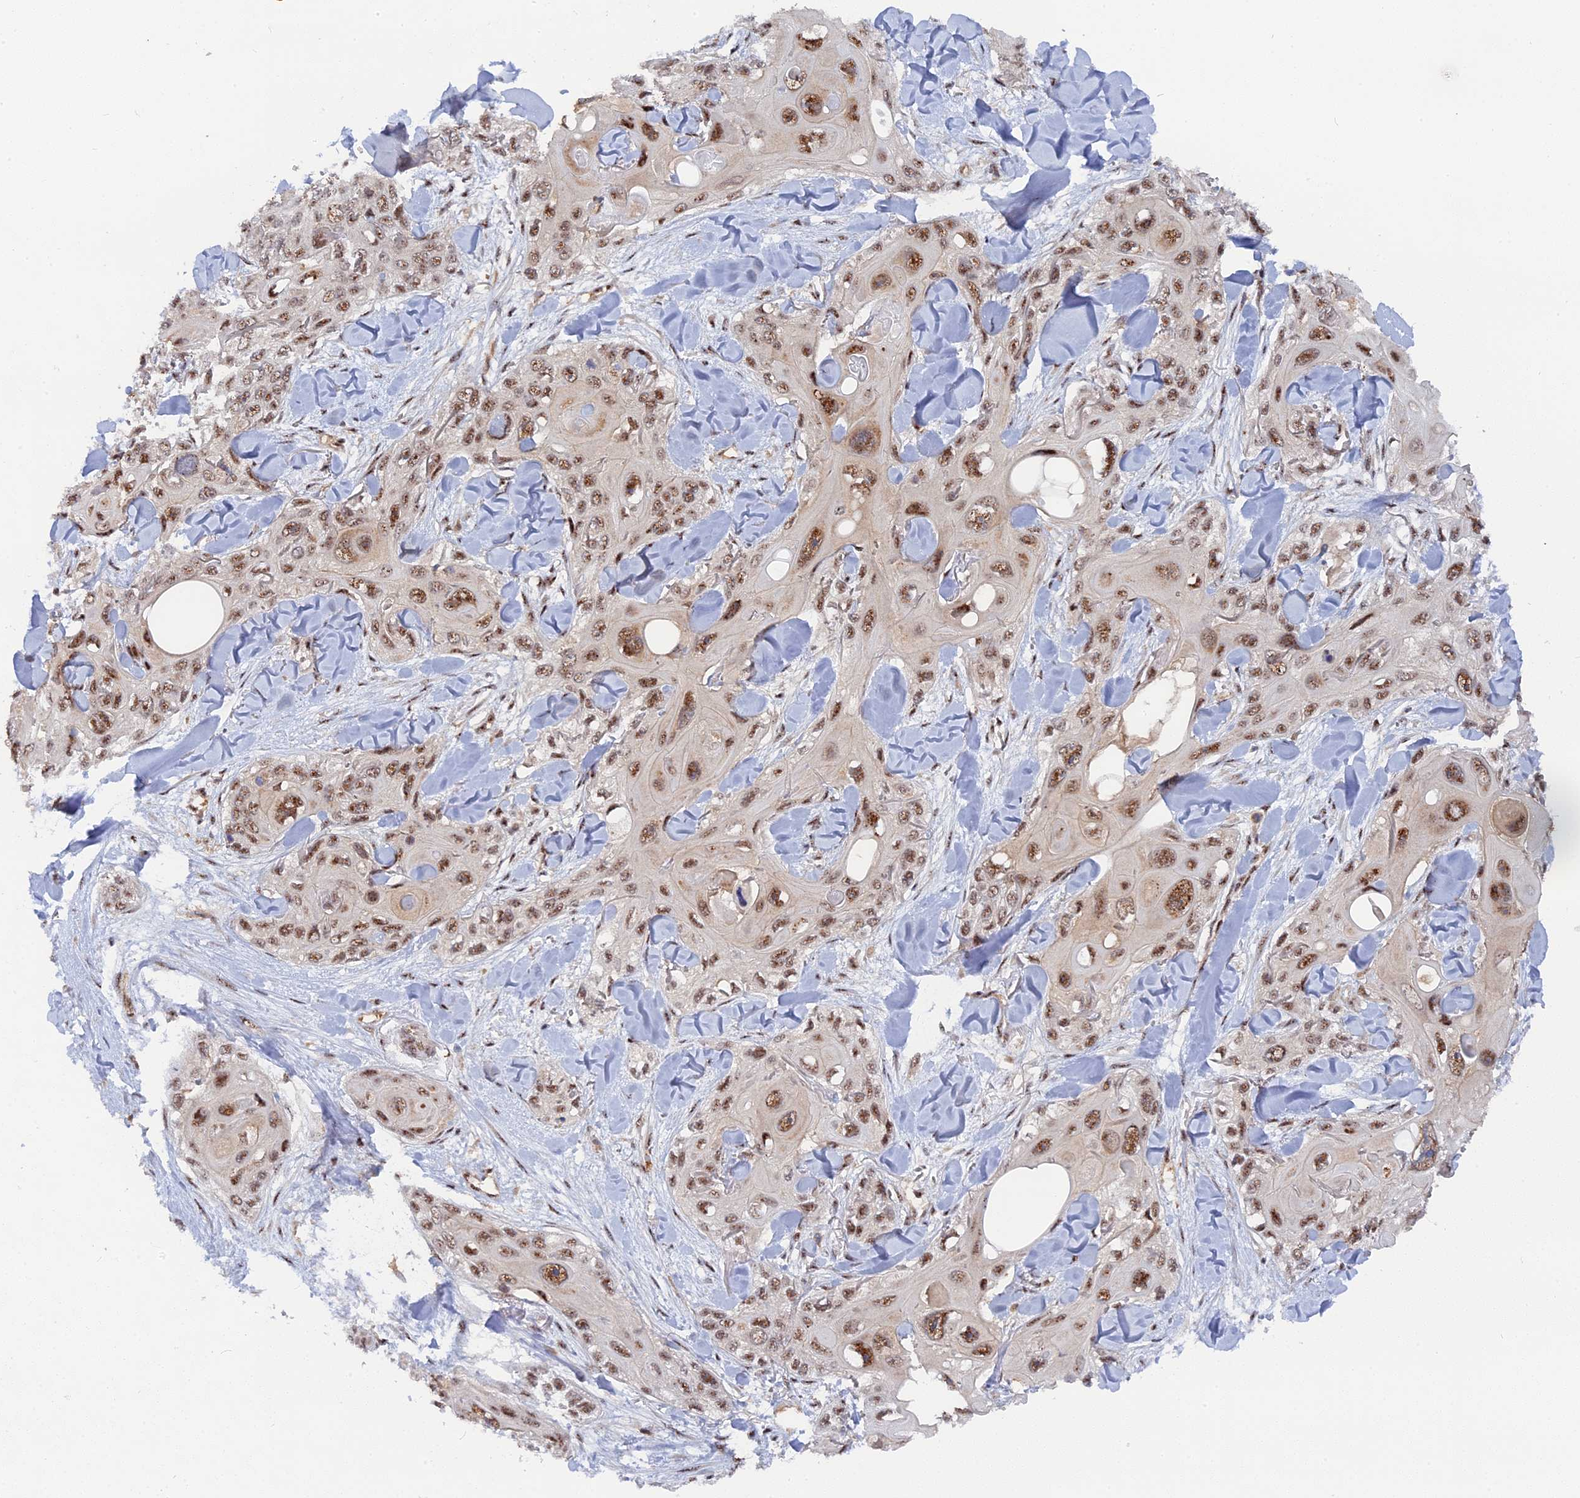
{"staining": {"intensity": "moderate", "quantity": ">75%", "location": "nuclear"}, "tissue": "skin cancer", "cell_type": "Tumor cells", "image_type": "cancer", "snomed": [{"axis": "morphology", "description": "Normal tissue, NOS"}, {"axis": "morphology", "description": "Squamous cell carcinoma, NOS"}, {"axis": "topography", "description": "Skin"}], "caption": "Tumor cells display medium levels of moderate nuclear positivity in about >75% of cells in squamous cell carcinoma (skin). Ihc stains the protein in brown and the nuclei are stained blue.", "gene": "TAB1", "patient": {"sex": "male", "age": 72}}